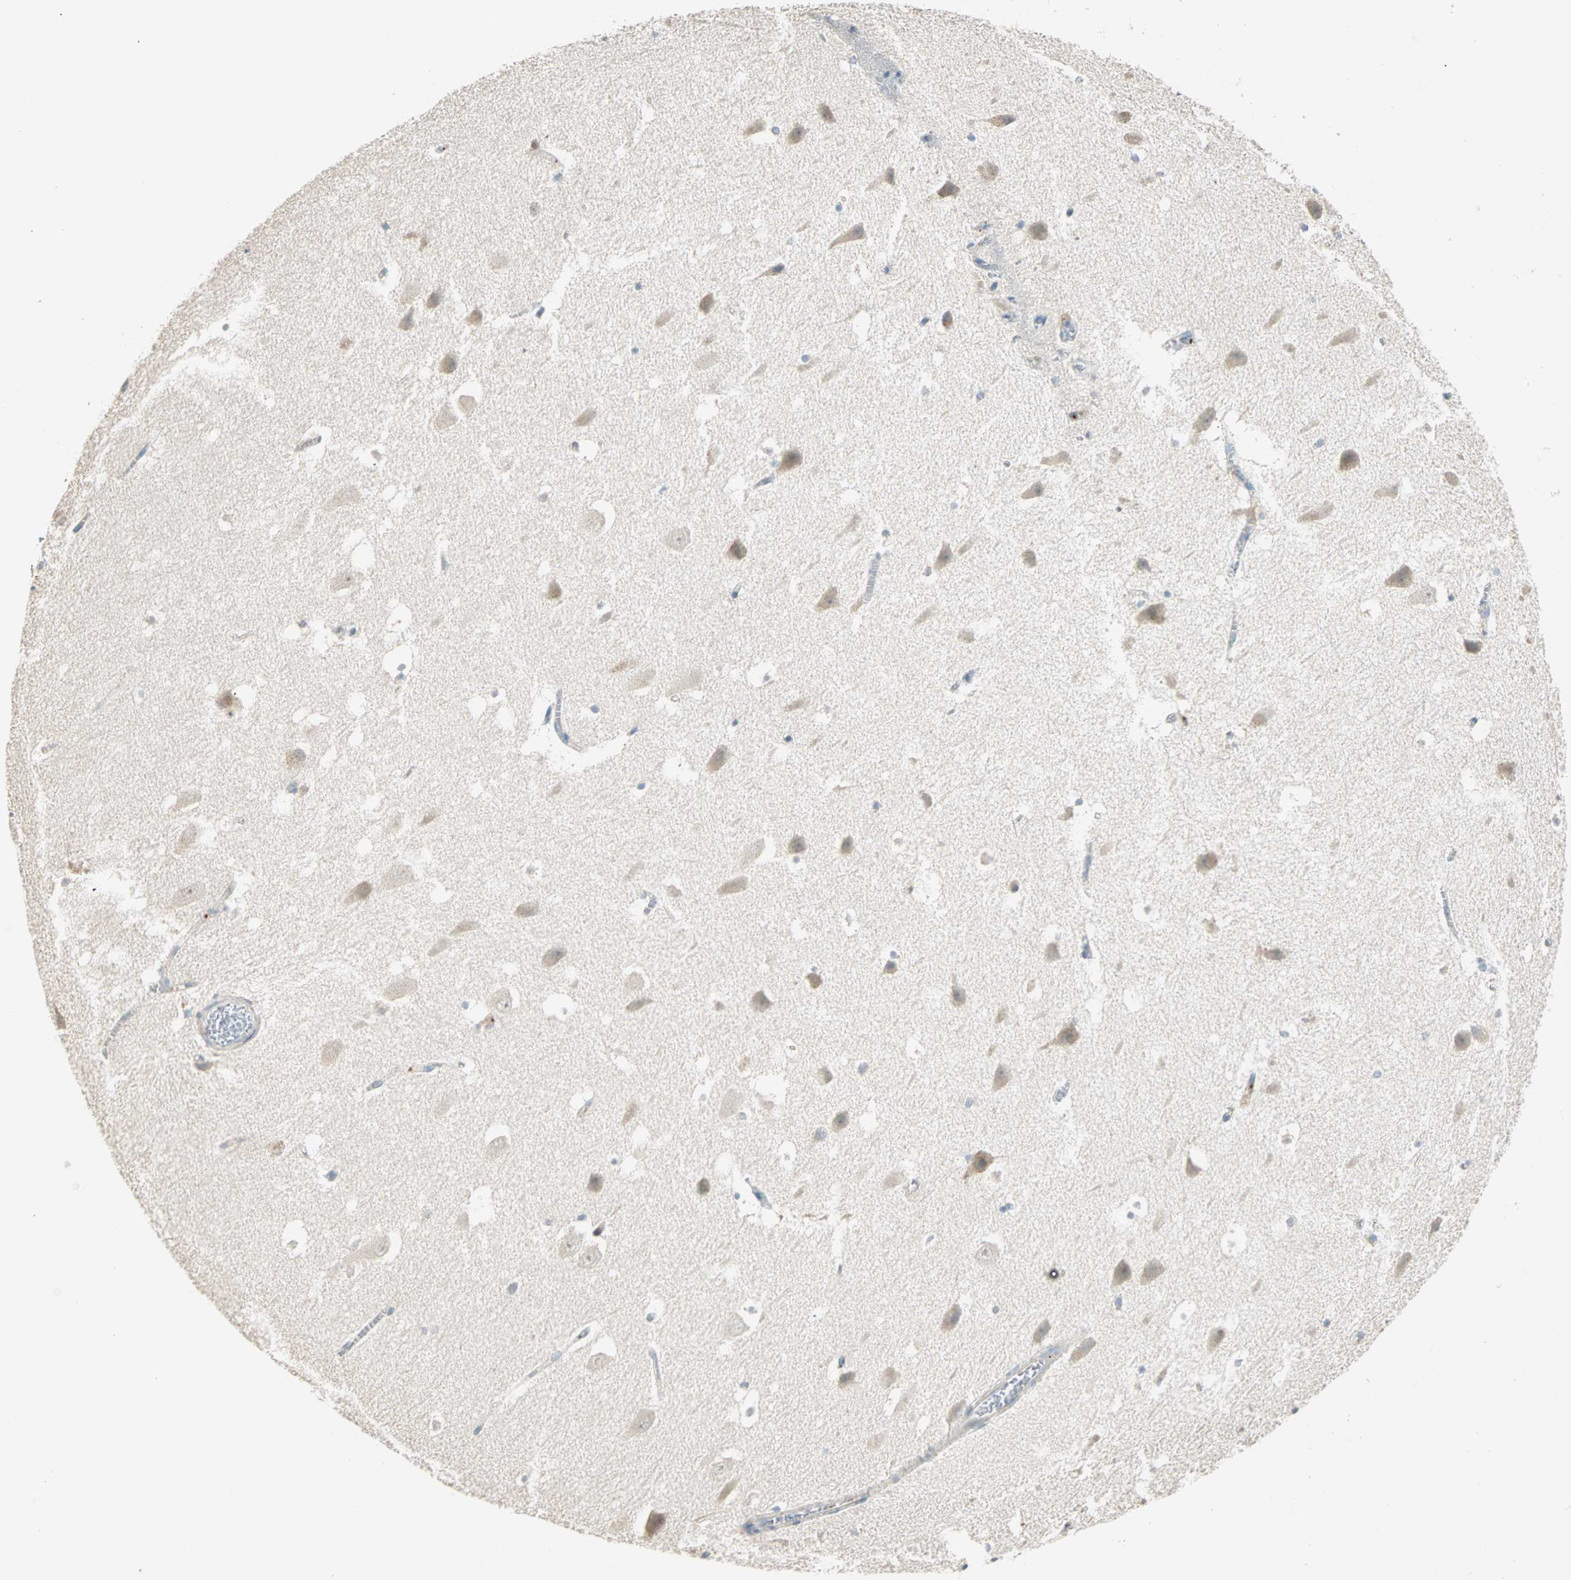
{"staining": {"intensity": "weak", "quantity": "<25%", "location": "cytoplasmic/membranous"}, "tissue": "hippocampus", "cell_type": "Glial cells", "image_type": "normal", "snomed": [{"axis": "morphology", "description": "Normal tissue, NOS"}, {"axis": "topography", "description": "Hippocampus"}], "caption": "Photomicrograph shows no protein expression in glial cells of benign hippocampus. (Stains: DAB IHC with hematoxylin counter stain, Microscopy: brightfield microscopy at high magnification).", "gene": "RAD18", "patient": {"sex": "male", "age": 45}}